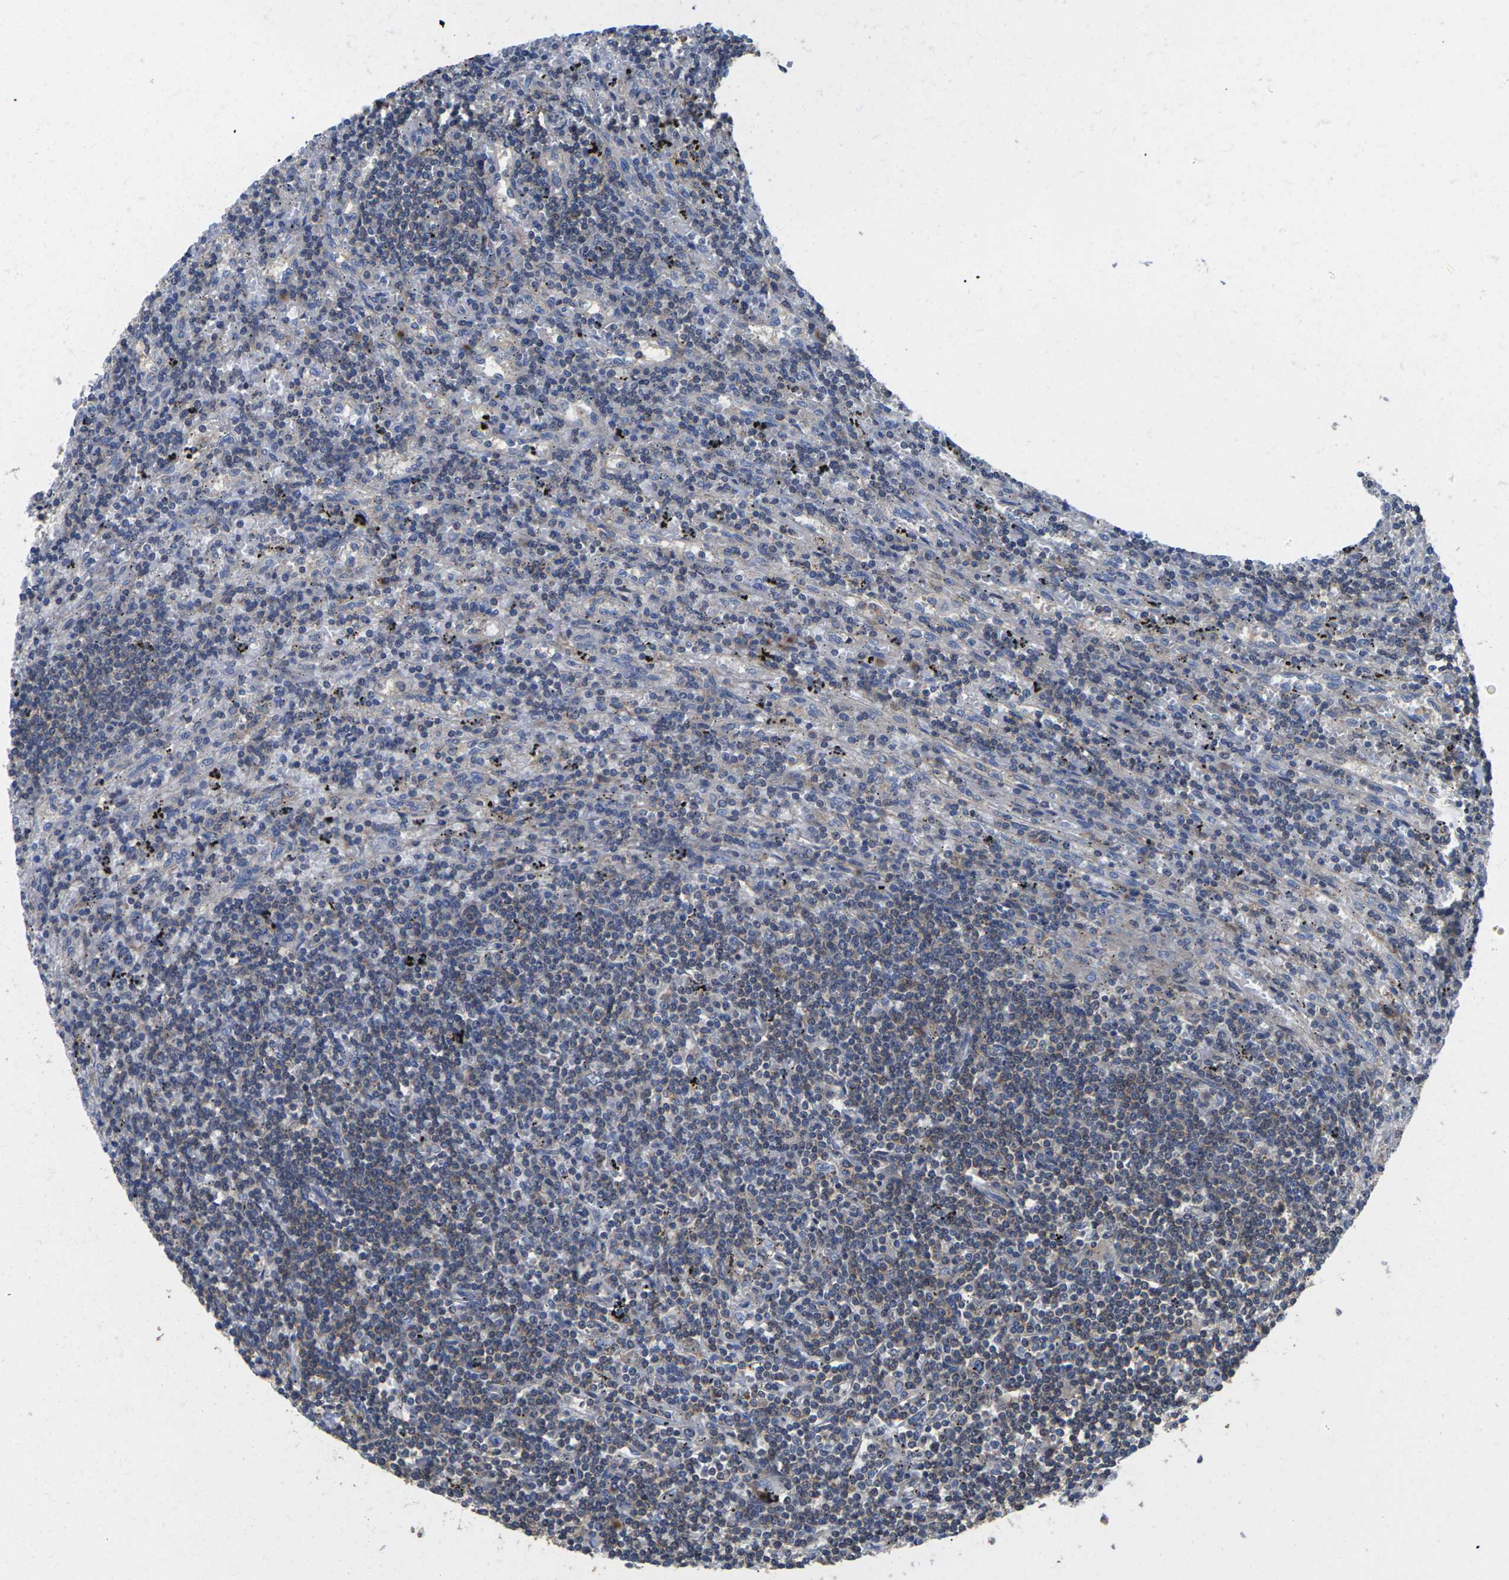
{"staining": {"intensity": "weak", "quantity": "<25%", "location": "cytoplasmic/membranous"}, "tissue": "lymphoma", "cell_type": "Tumor cells", "image_type": "cancer", "snomed": [{"axis": "morphology", "description": "Malignant lymphoma, non-Hodgkin's type, Low grade"}, {"axis": "topography", "description": "Spleen"}], "caption": "Micrograph shows no significant protein expression in tumor cells of low-grade malignant lymphoma, non-Hodgkin's type. The staining was performed using DAB to visualize the protein expression in brown, while the nuclei were stained in blue with hematoxylin (Magnification: 20x).", "gene": "TMCC2", "patient": {"sex": "male", "age": 76}}